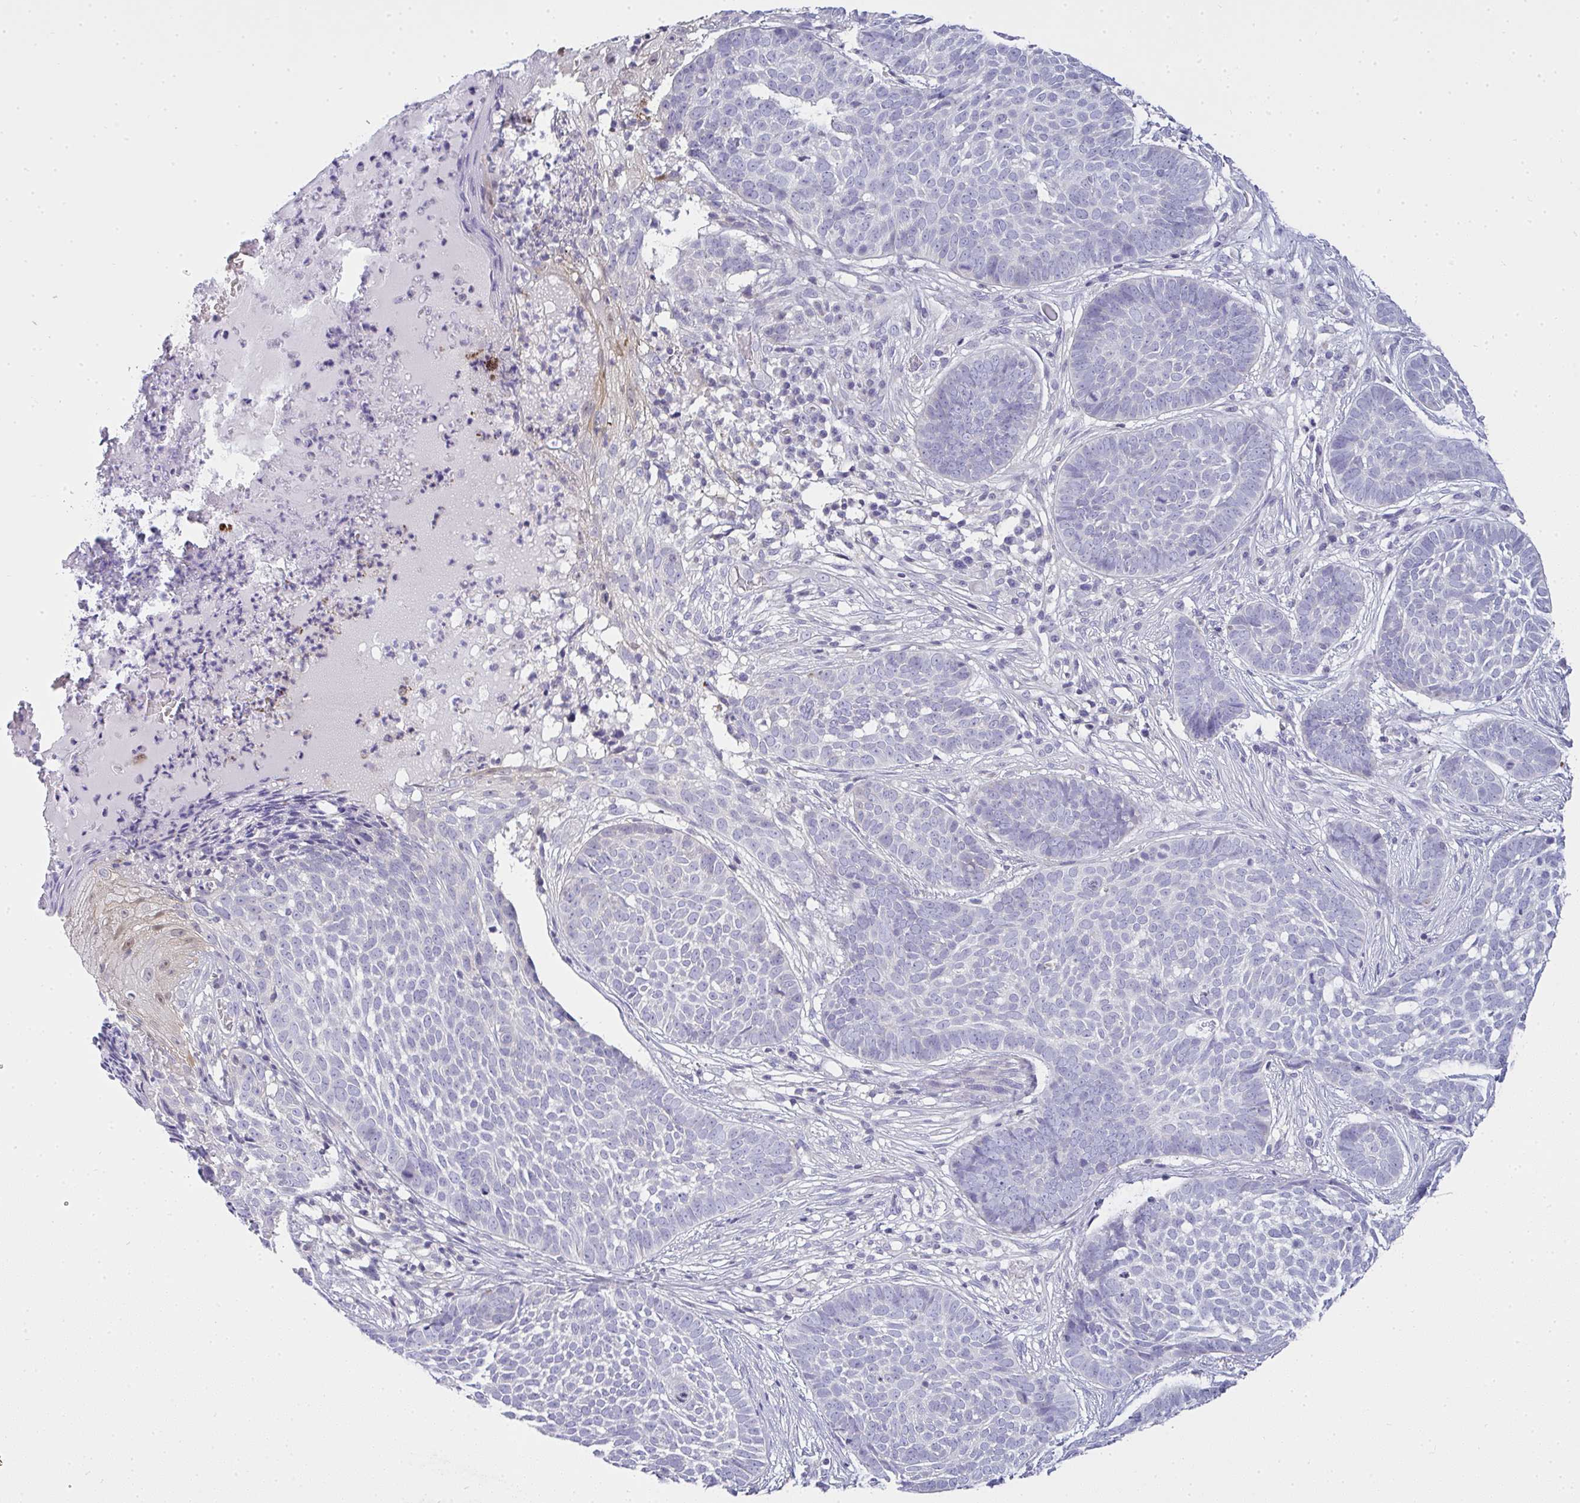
{"staining": {"intensity": "negative", "quantity": "none", "location": "none"}, "tissue": "skin cancer", "cell_type": "Tumor cells", "image_type": "cancer", "snomed": [{"axis": "morphology", "description": "Basal cell carcinoma"}, {"axis": "topography", "description": "Skin"}], "caption": "Protein analysis of skin cancer demonstrates no significant expression in tumor cells.", "gene": "GSDMB", "patient": {"sex": "female", "age": 89}}